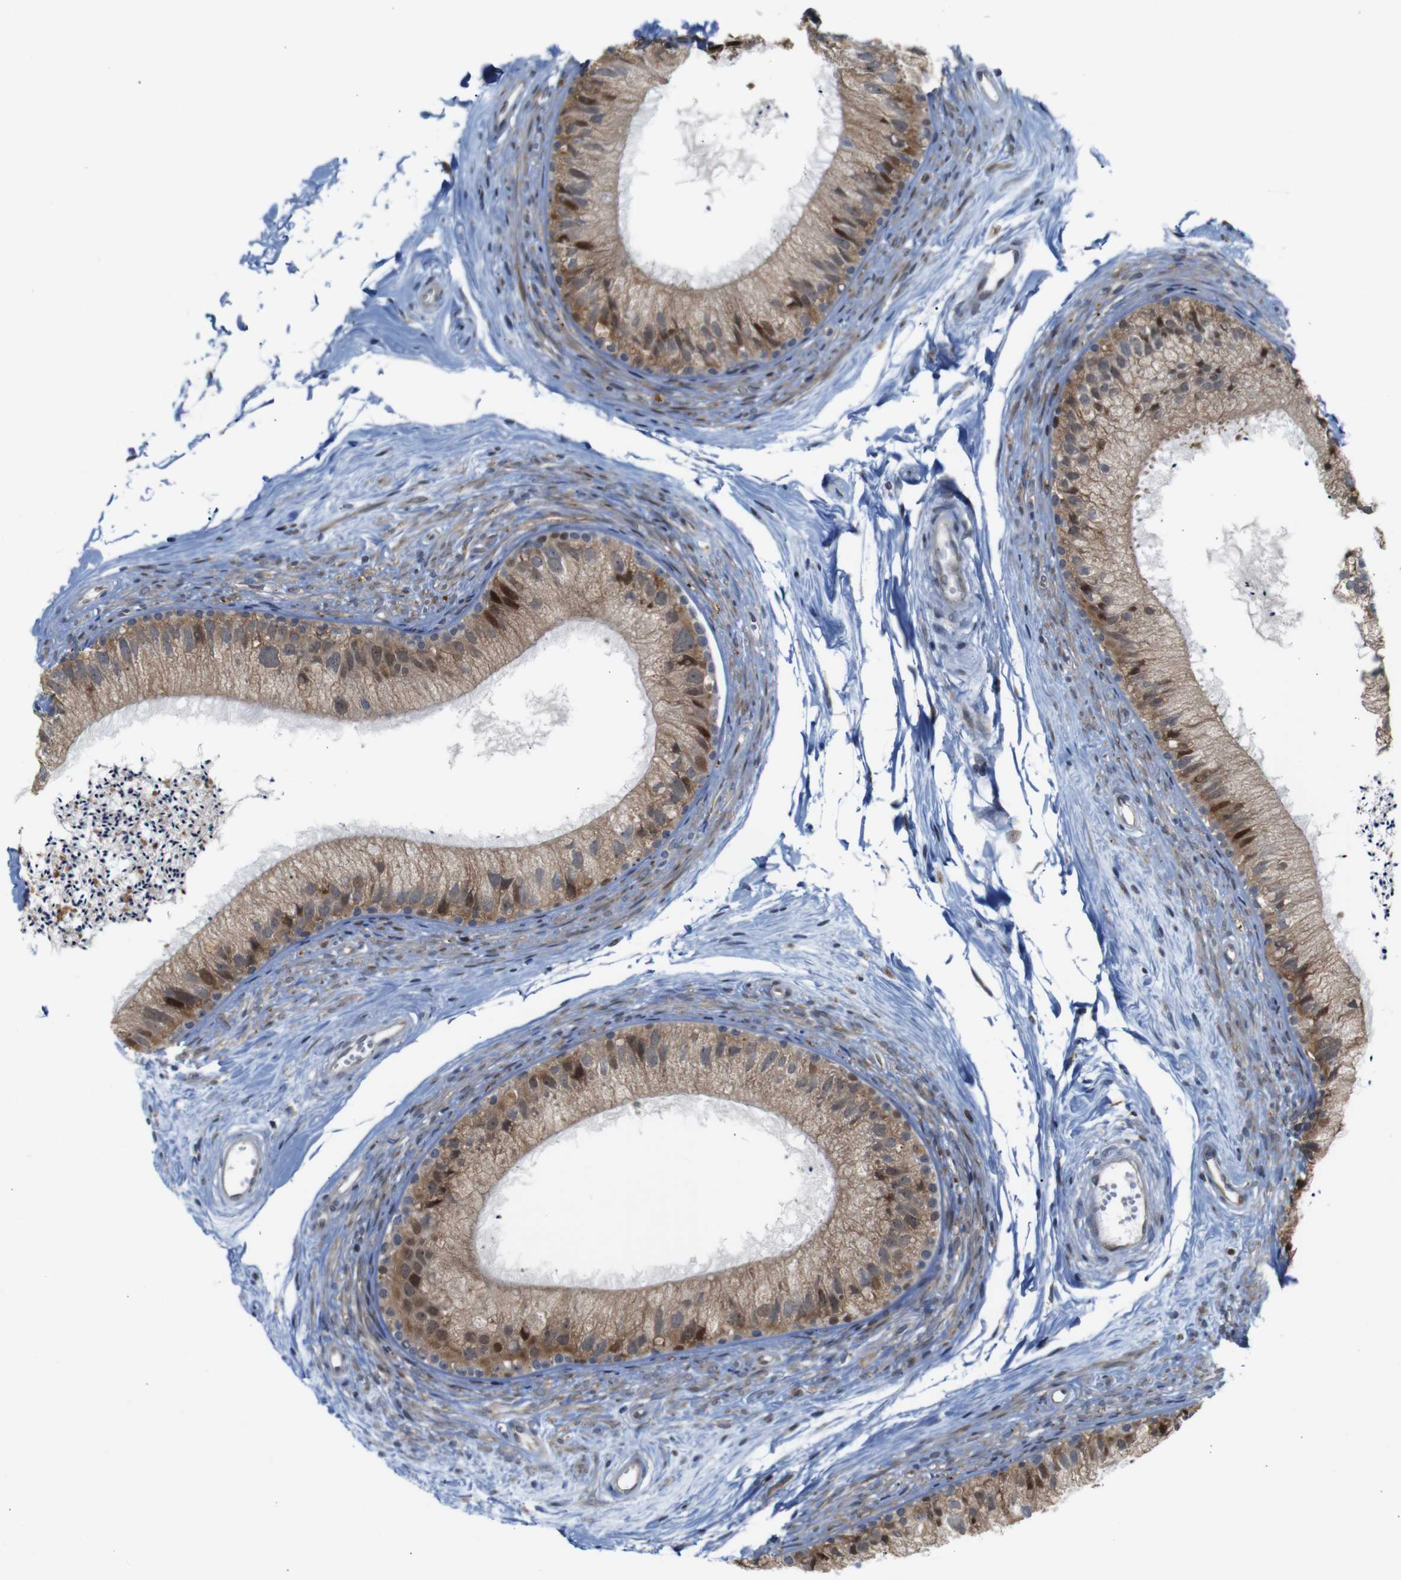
{"staining": {"intensity": "moderate", "quantity": ">75%", "location": "cytoplasmic/membranous,nuclear"}, "tissue": "epididymis", "cell_type": "Glandular cells", "image_type": "normal", "snomed": [{"axis": "morphology", "description": "Normal tissue, NOS"}, {"axis": "topography", "description": "Epididymis"}], "caption": "Immunohistochemistry (IHC) image of unremarkable human epididymis stained for a protein (brown), which demonstrates medium levels of moderate cytoplasmic/membranous,nuclear staining in about >75% of glandular cells.", "gene": "PTPN1", "patient": {"sex": "male", "age": 56}}